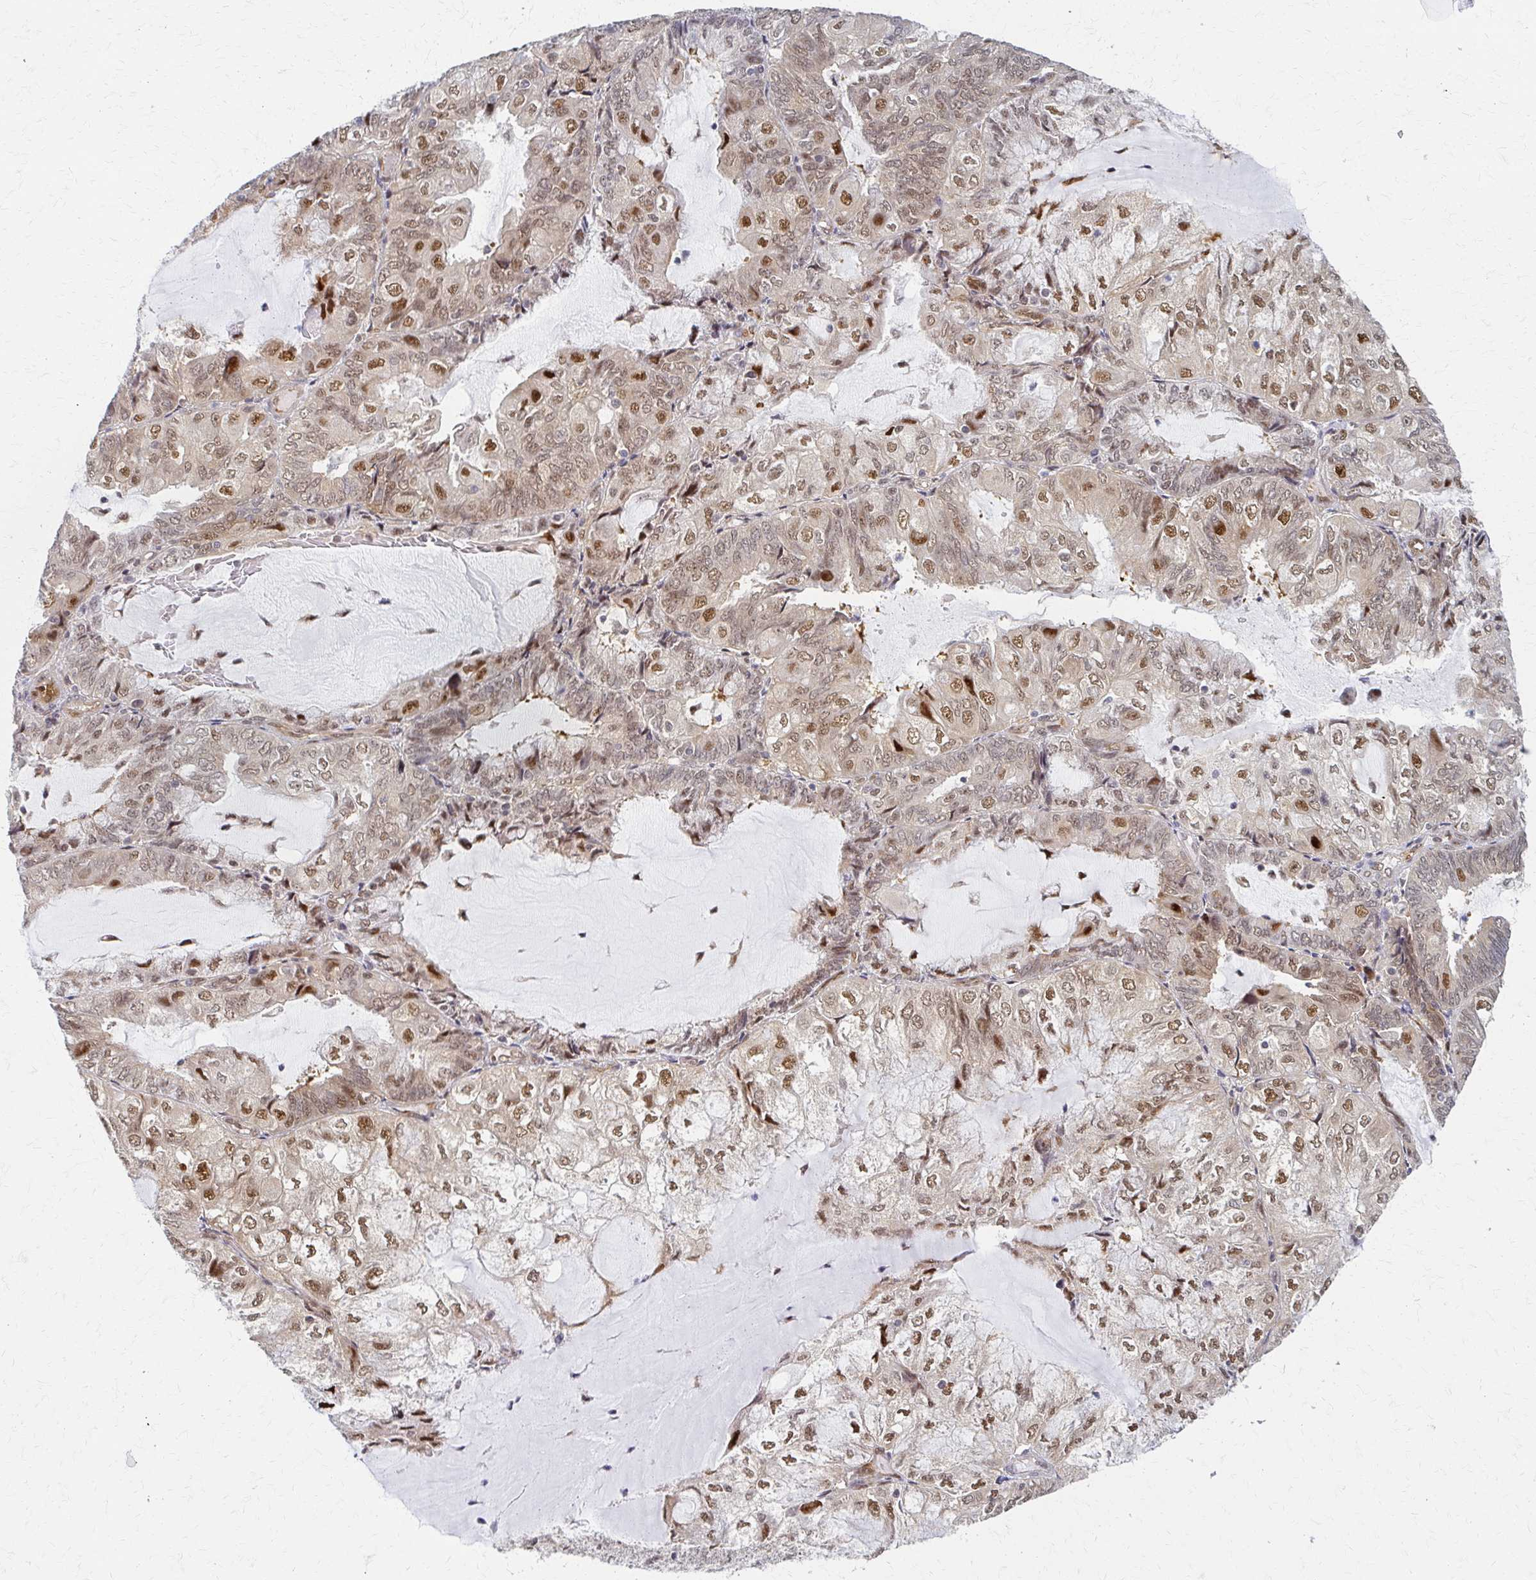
{"staining": {"intensity": "moderate", "quantity": ">75%", "location": "nuclear"}, "tissue": "endometrial cancer", "cell_type": "Tumor cells", "image_type": "cancer", "snomed": [{"axis": "morphology", "description": "Adenocarcinoma, NOS"}, {"axis": "topography", "description": "Endometrium"}], "caption": "Immunohistochemical staining of human endometrial cancer (adenocarcinoma) reveals medium levels of moderate nuclear positivity in approximately >75% of tumor cells. The staining was performed using DAB (3,3'-diaminobenzidine) to visualize the protein expression in brown, while the nuclei were stained in blue with hematoxylin (Magnification: 20x).", "gene": "PSMD7", "patient": {"sex": "female", "age": 81}}